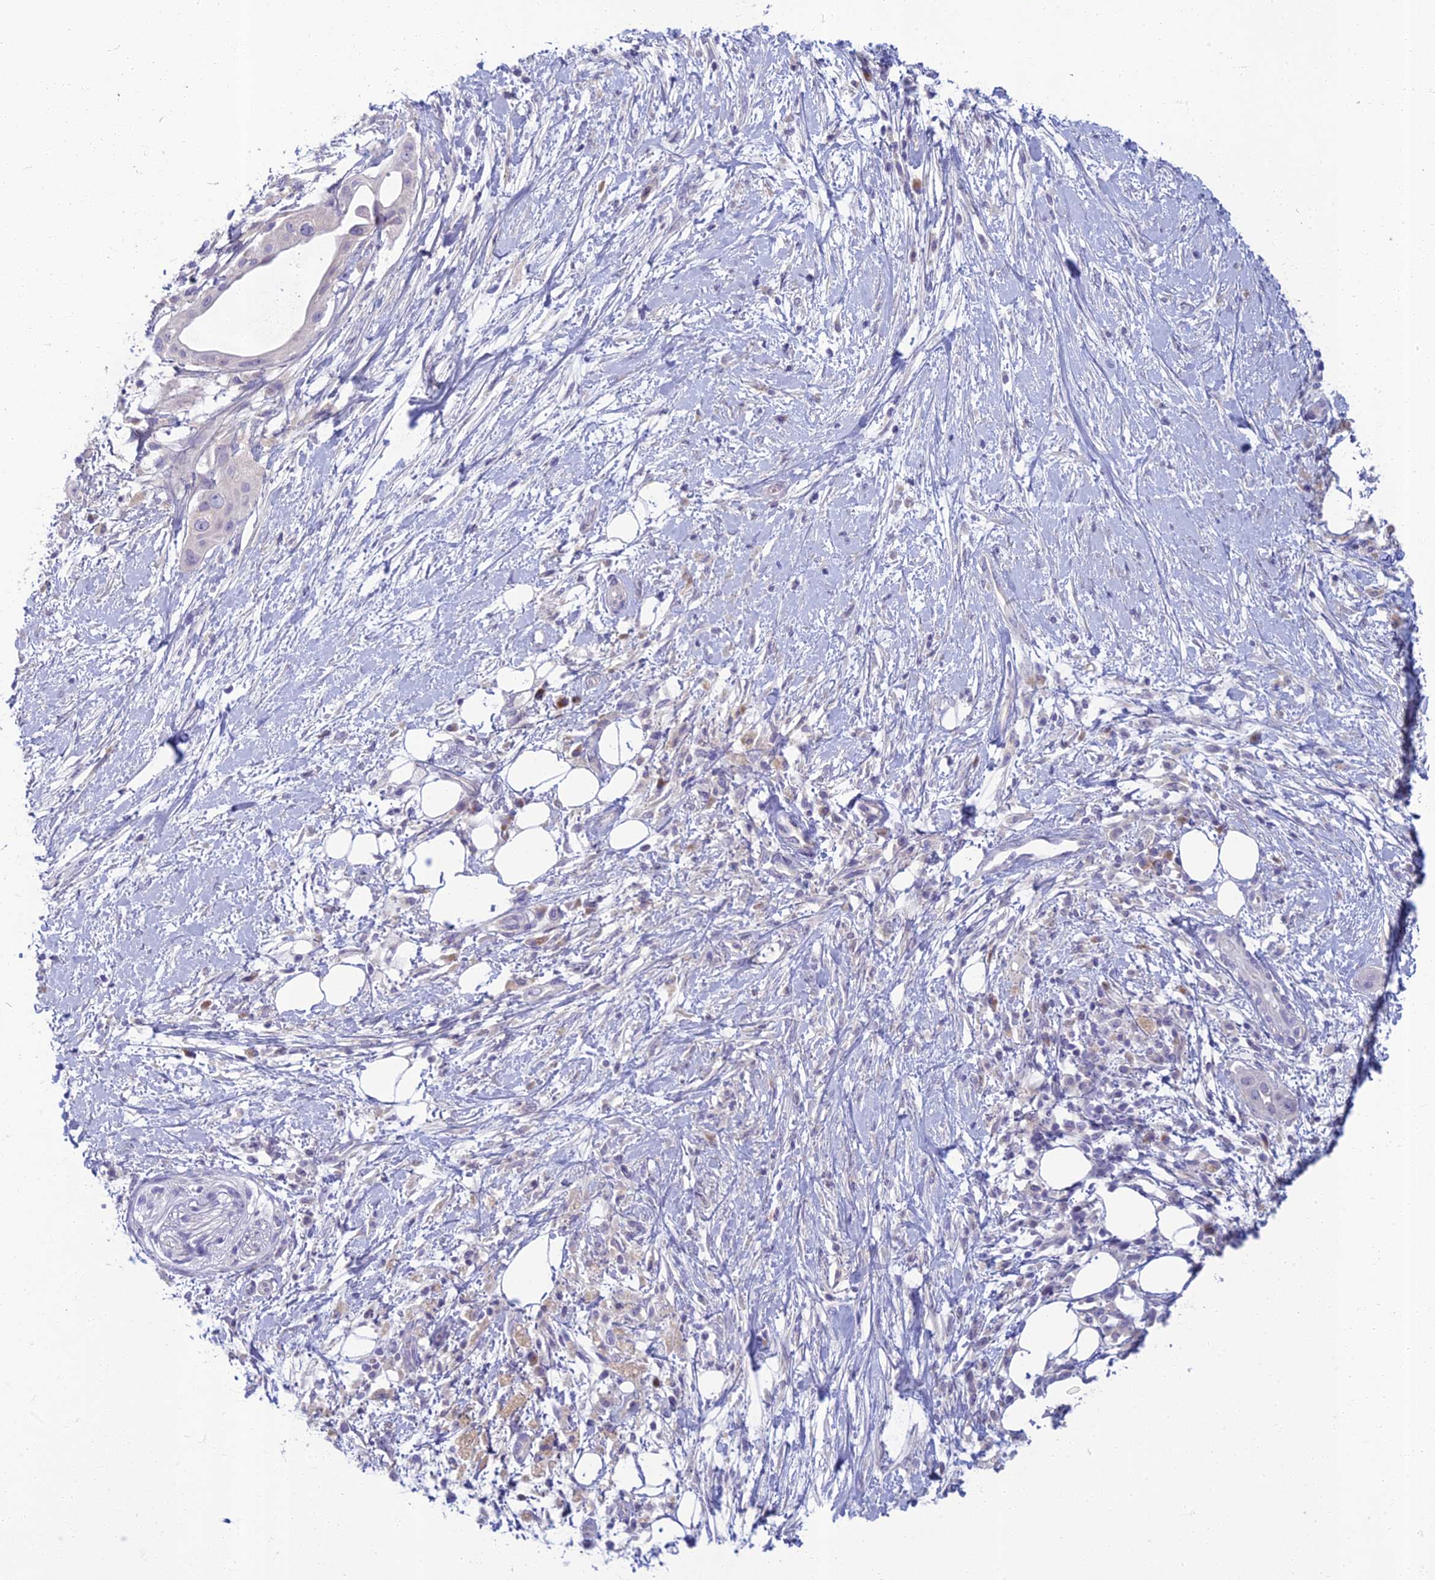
{"staining": {"intensity": "negative", "quantity": "none", "location": "none"}, "tissue": "pancreatic cancer", "cell_type": "Tumor cells", "image_type": "cancer", "snomed": [{"axis": "morphology", "description": "Adenocarcinoma, NOS"}, {"axis": "topography", "description": "Pancreas"}], "caption": "The photomicrograph displays no significant staining in tumor cells of adenocarcinoma (pancreatic).", "gene": "SLC25A41", "patient": {"sex": "male", "age": 68}}